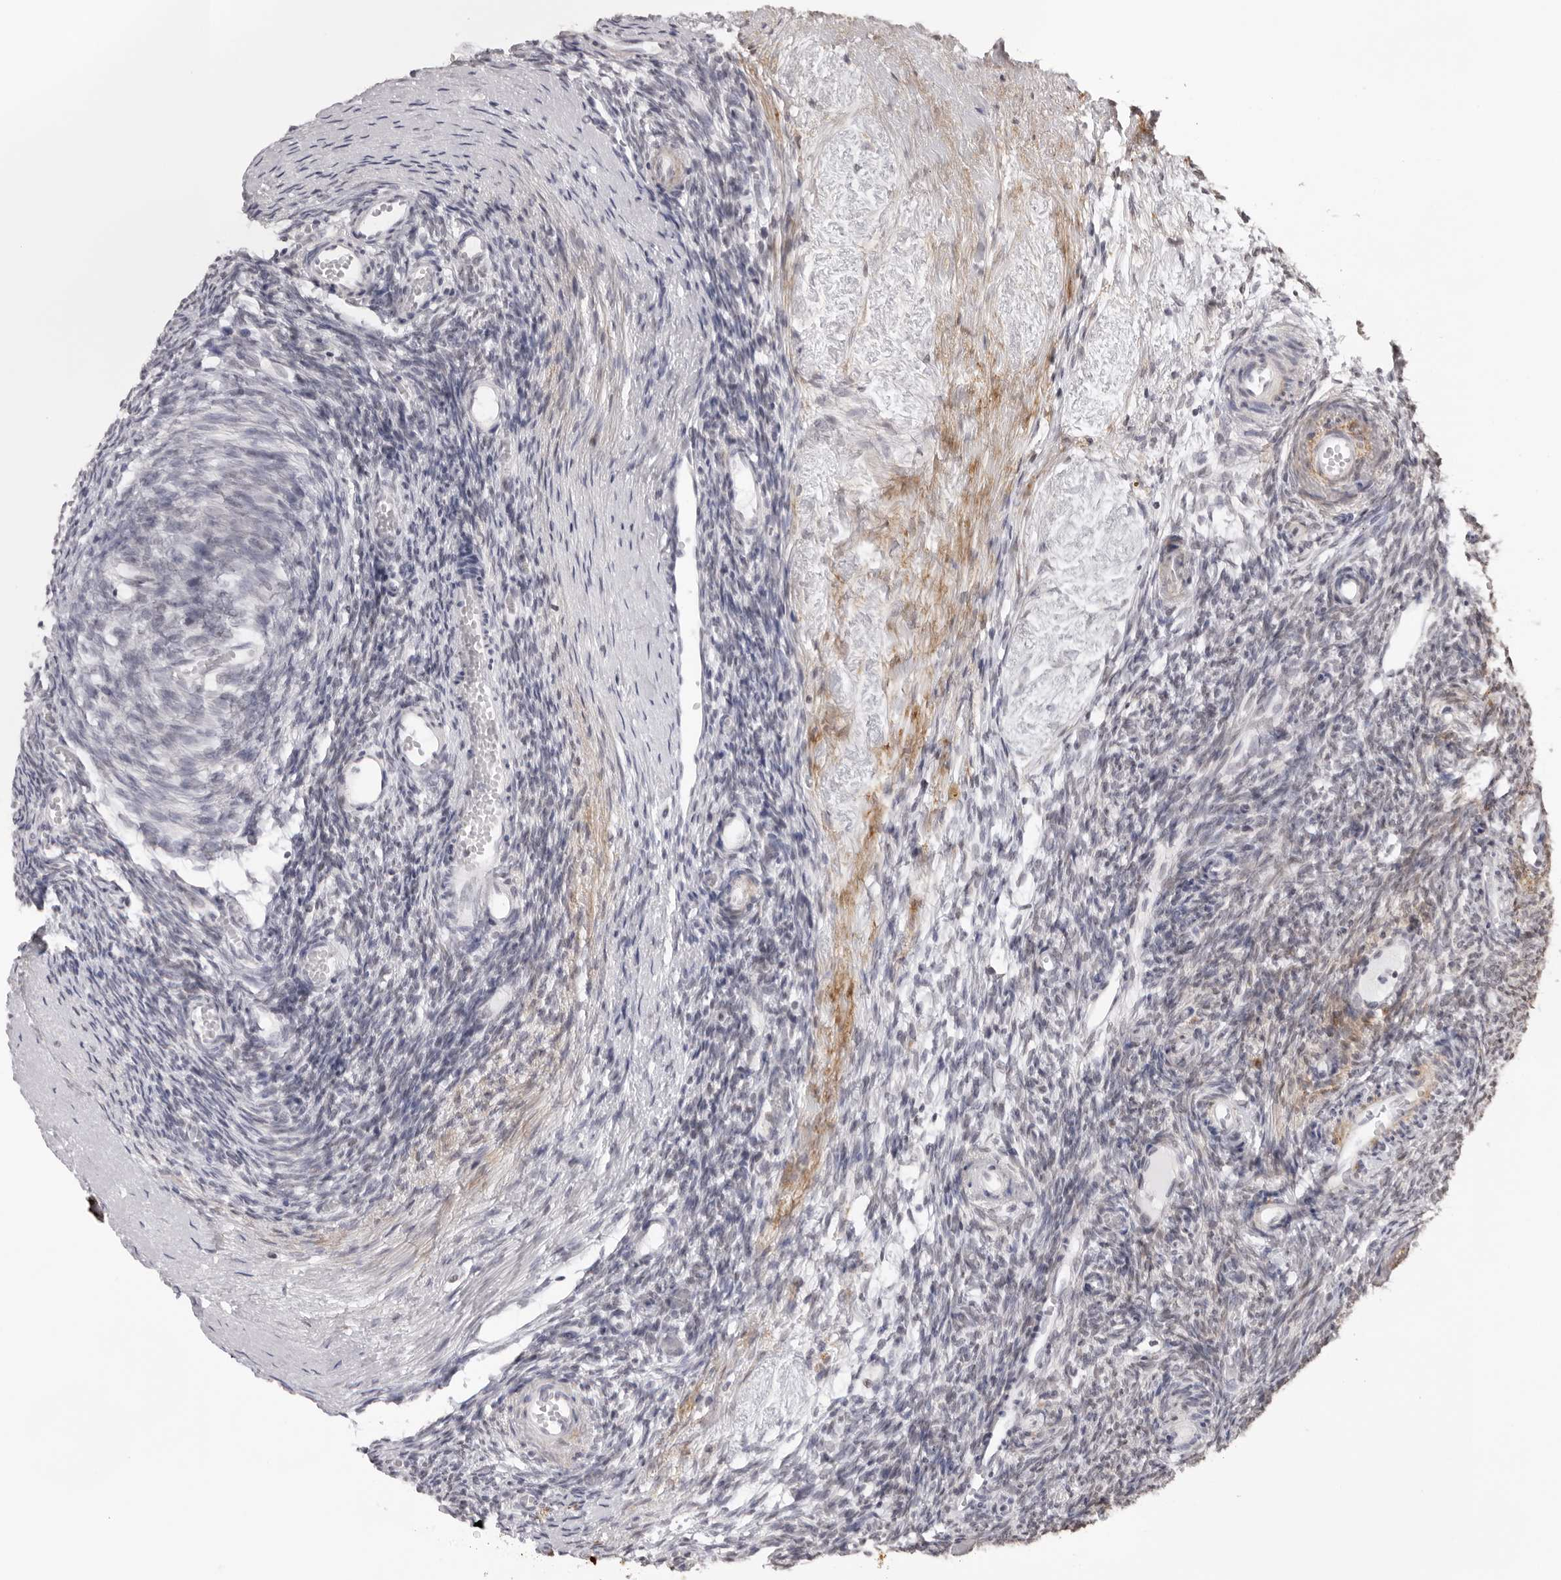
{"staining": {"intensity": "negative", "quantity": "none", "location": "none"}, "tissue": "ovary", "cell_type": "Follicle cells", "image_type": "normal", "snomed": [{"axis": "morphology", "description": "Normal tissue, NOS"}, {"axis": "topography", "description": "Ovary"}], "caption": "High power microscopy micrograph of an immunohistochemistry (IHC) micrograph of normal ovary, revealing no significant expression in follicle cells.", "gene": "KLK12", "patient": {"sex": "female", "age": 35}}